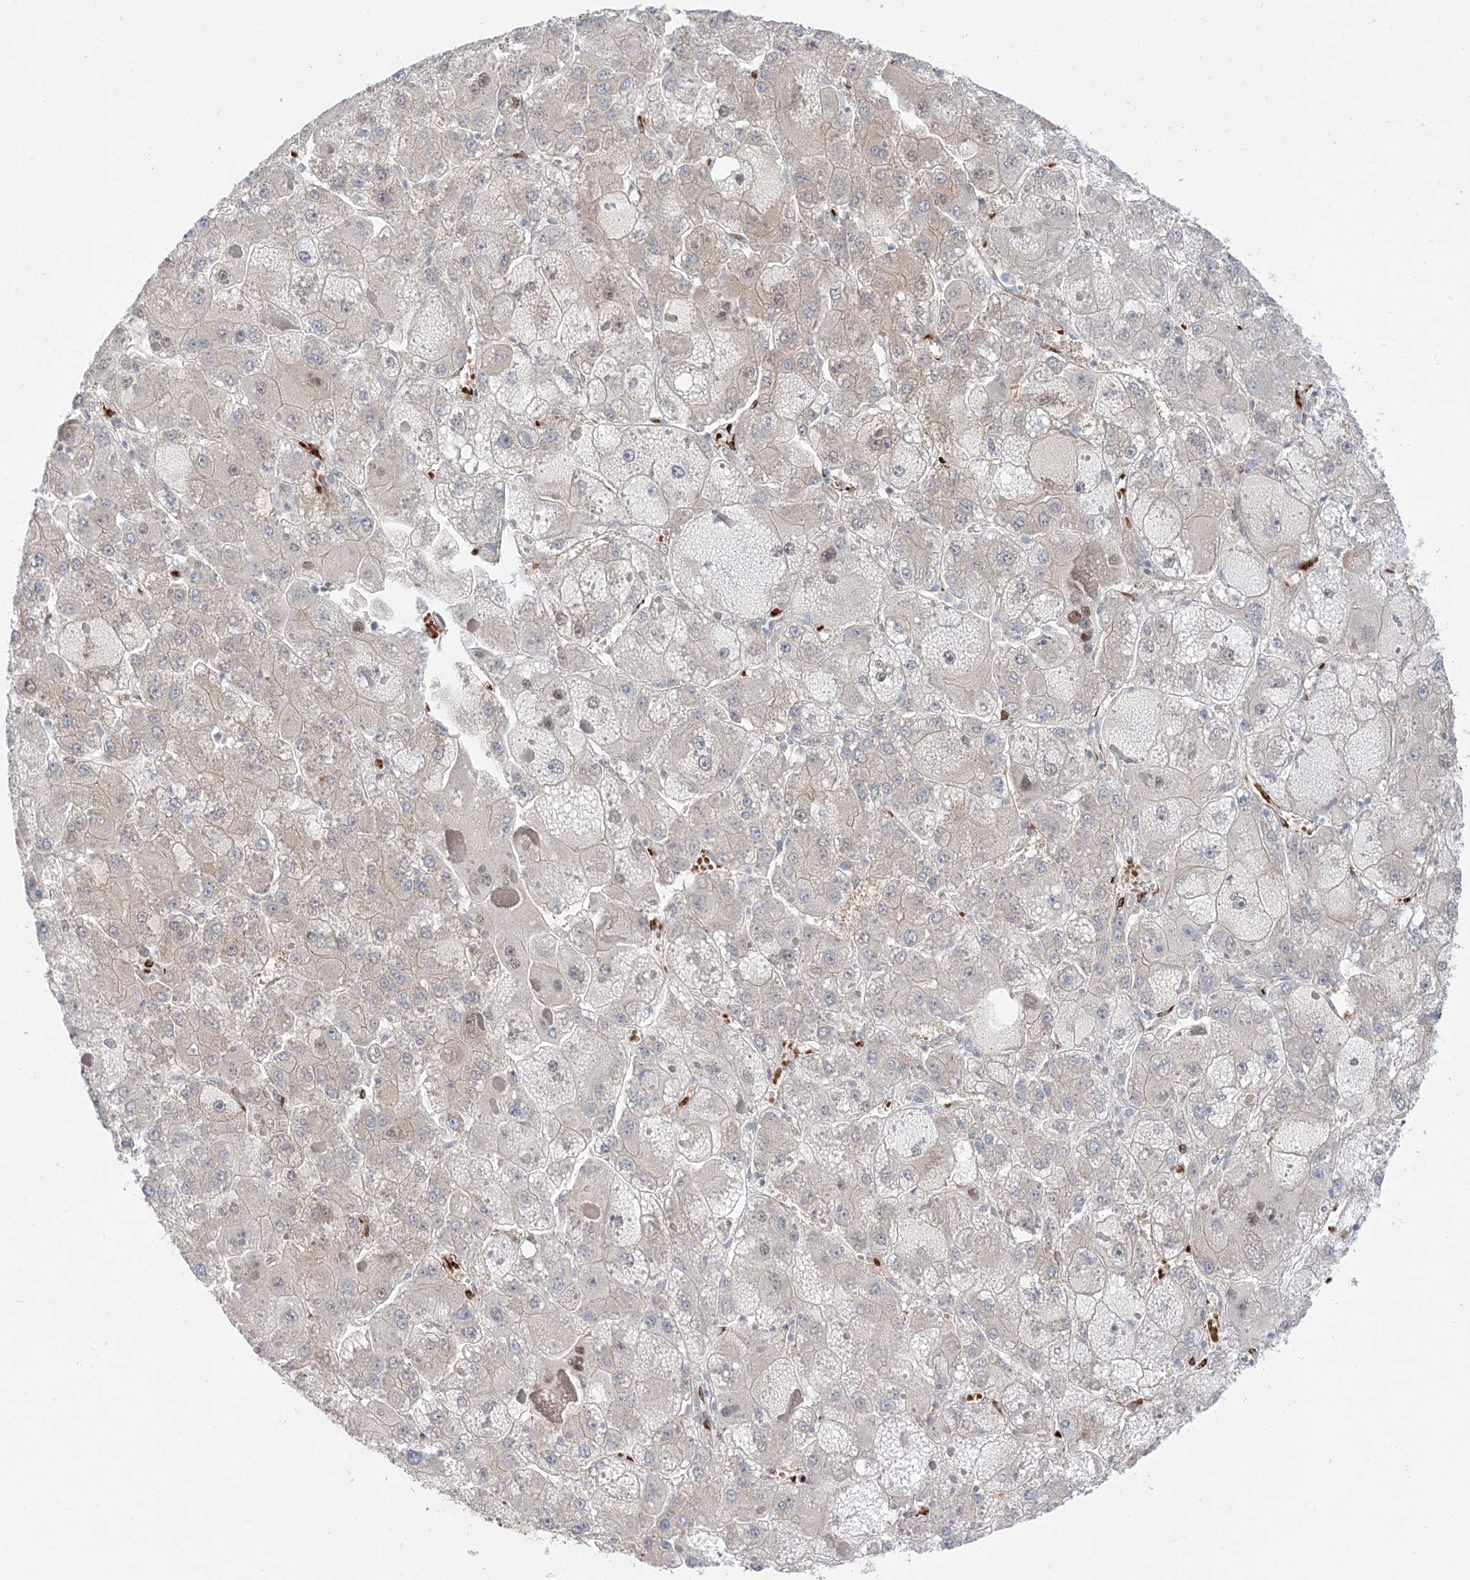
{"staining": {"intensity": "weak", "quantity": "<25%", "location": "cytoplasmic/membranous"}, "tissue": "liver cancer", "cell_type": "Tumor cells", "image_type": "cancer", "snomed": [{"axis": "morphology", "description": "Carcinoma, Hepatocellular, NOS"}, {"axis": "topography", "description": "Liver"}], "caption": "IHC of liver hepatocellular carcinoma shows no expression in tumor cells. (Immunohistochemistry (ihc), brightfield microscopy, high magnification).", "gene": "RIN1", "patient": {"sex": "female", "age": 73}}